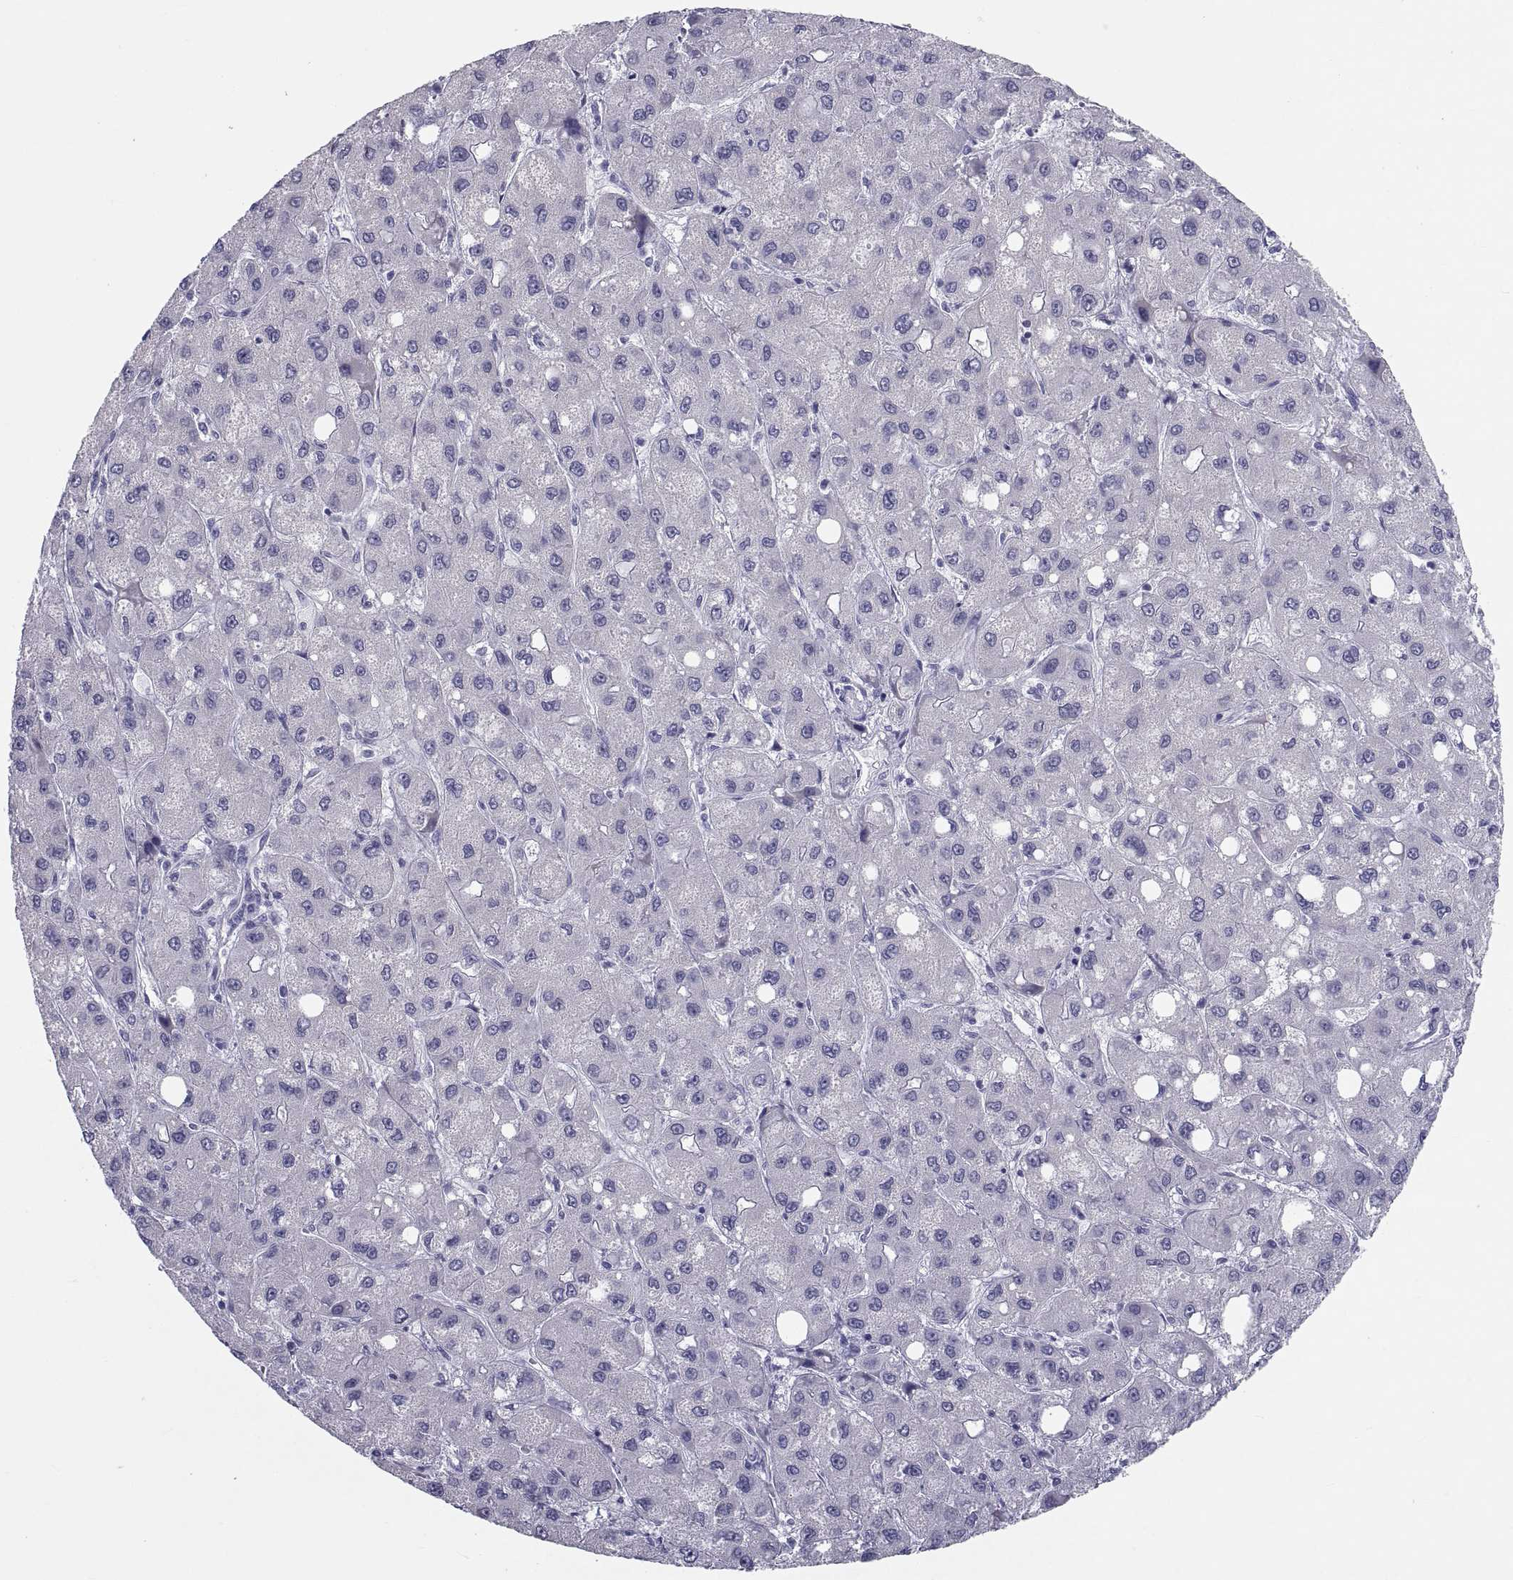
{"staining": {"intensity": "negative", "quantity": "none", "location": "none"}, "tissue": "liver cancer", "cell_type": "Tumor cells", "image_type": "cancer", "snomed": [{"axis": "morphology", "description": "Carcinoma, Hepatocellular, NOS"}, {"axis": "topography", "description": "Liver"}], "caption": "High magnification brightfield microscopy of liver cancer (hepatocellular carcinoma) stained with DAB (brown) and counterstained with hematoxylin (blue): tumor cells show no significant expression.", "gene": "DEFB129", "patient": {"sex": "male", "age": 73}}